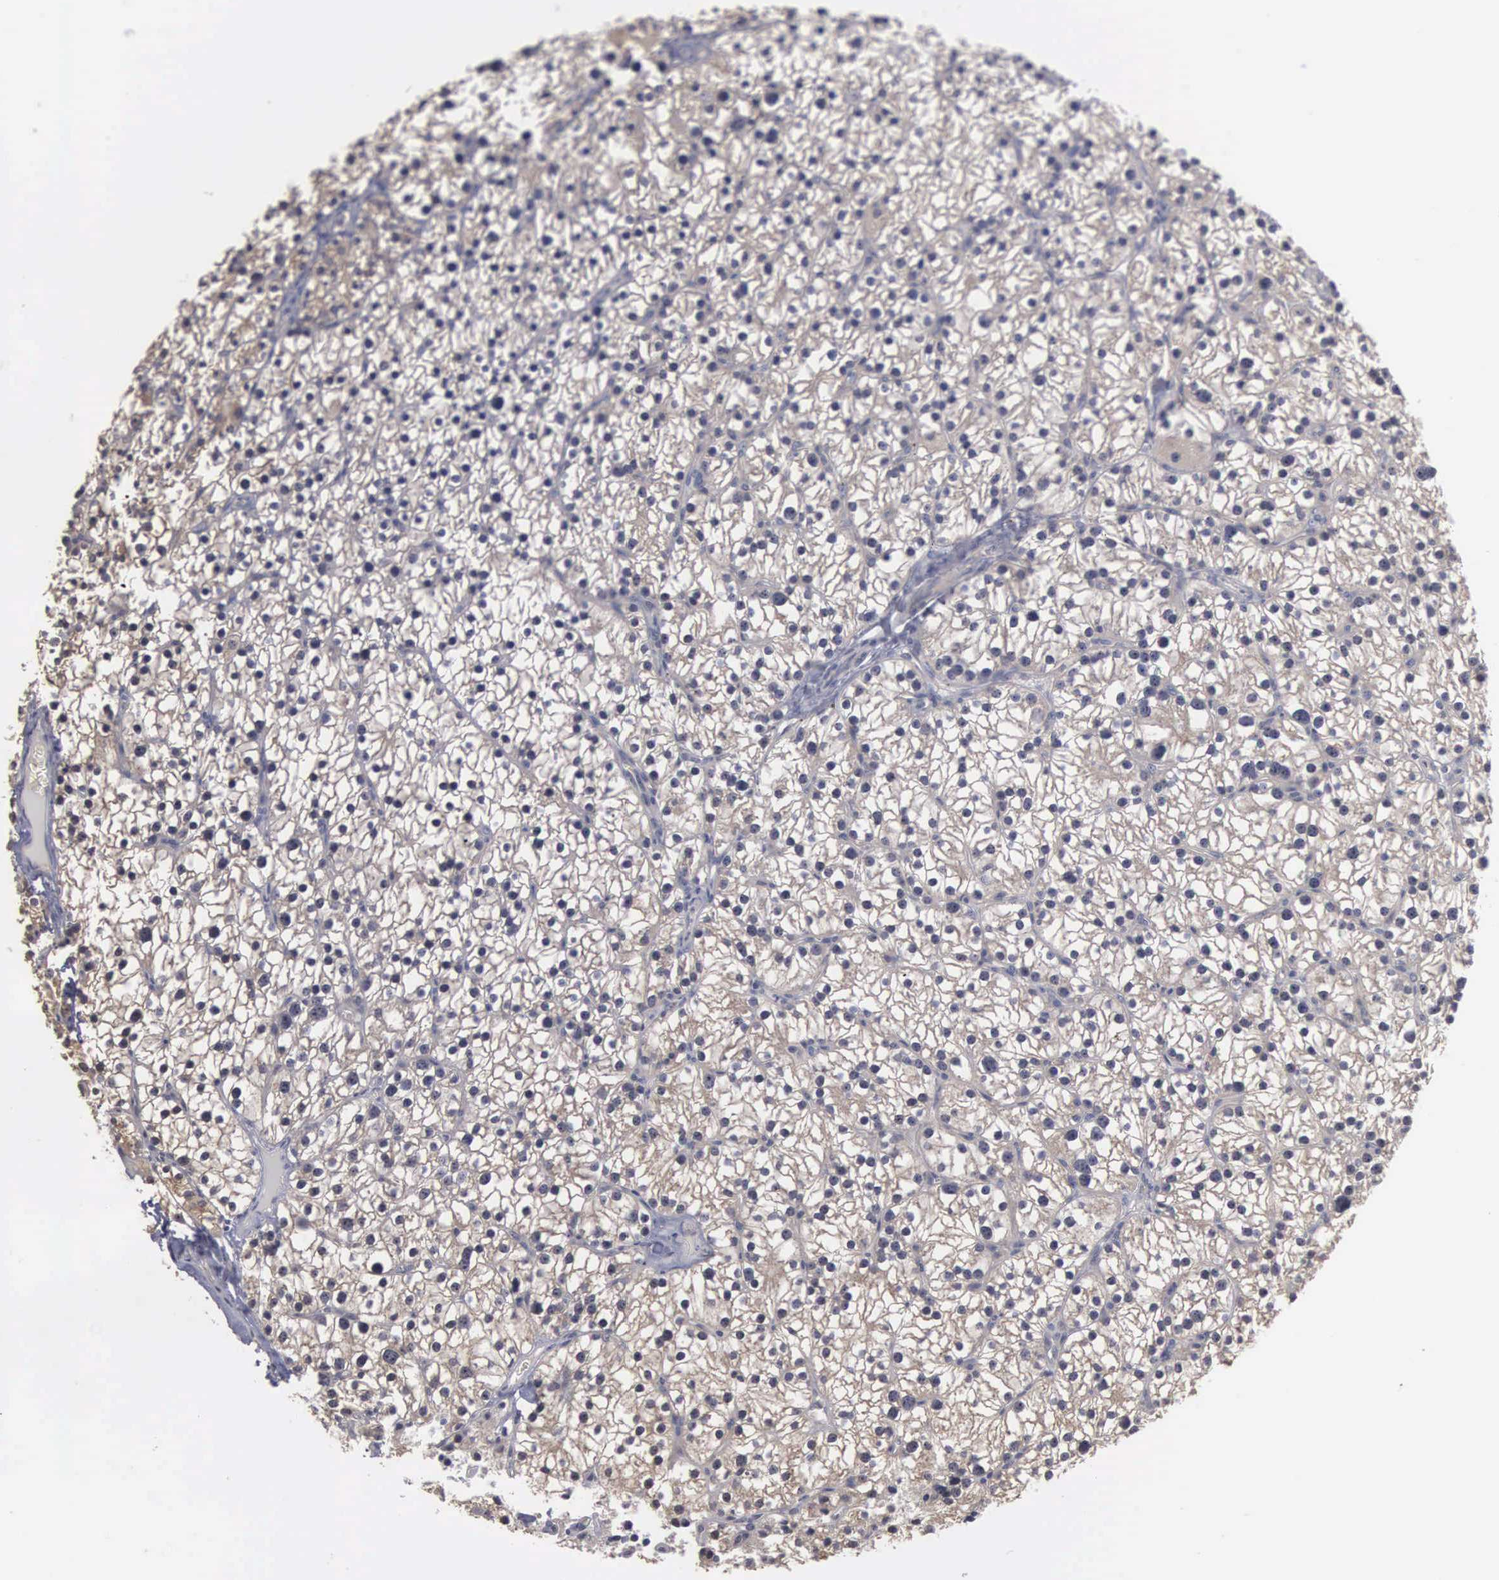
{"staining": {"intensity": "weak", "quantity": ">75%", "location": "cytoplasmic/membranous"}, "tissue": "parathyroid gland", "cell_type": "Glandular cells", "image_type": "normal", "snomed": [{"axis": "morphology", "description": "Normal tissue, NOS"}, {"axis": "topography", "description": "Parathyroid gland"}], "caption": "Protein staining of benign parathyroid gland demonstrates weak cytoplasmic/membranous staining in about >75% of glandular cells.", "gene": "AMN", "patient": {"sex": "female", "age": 54}}